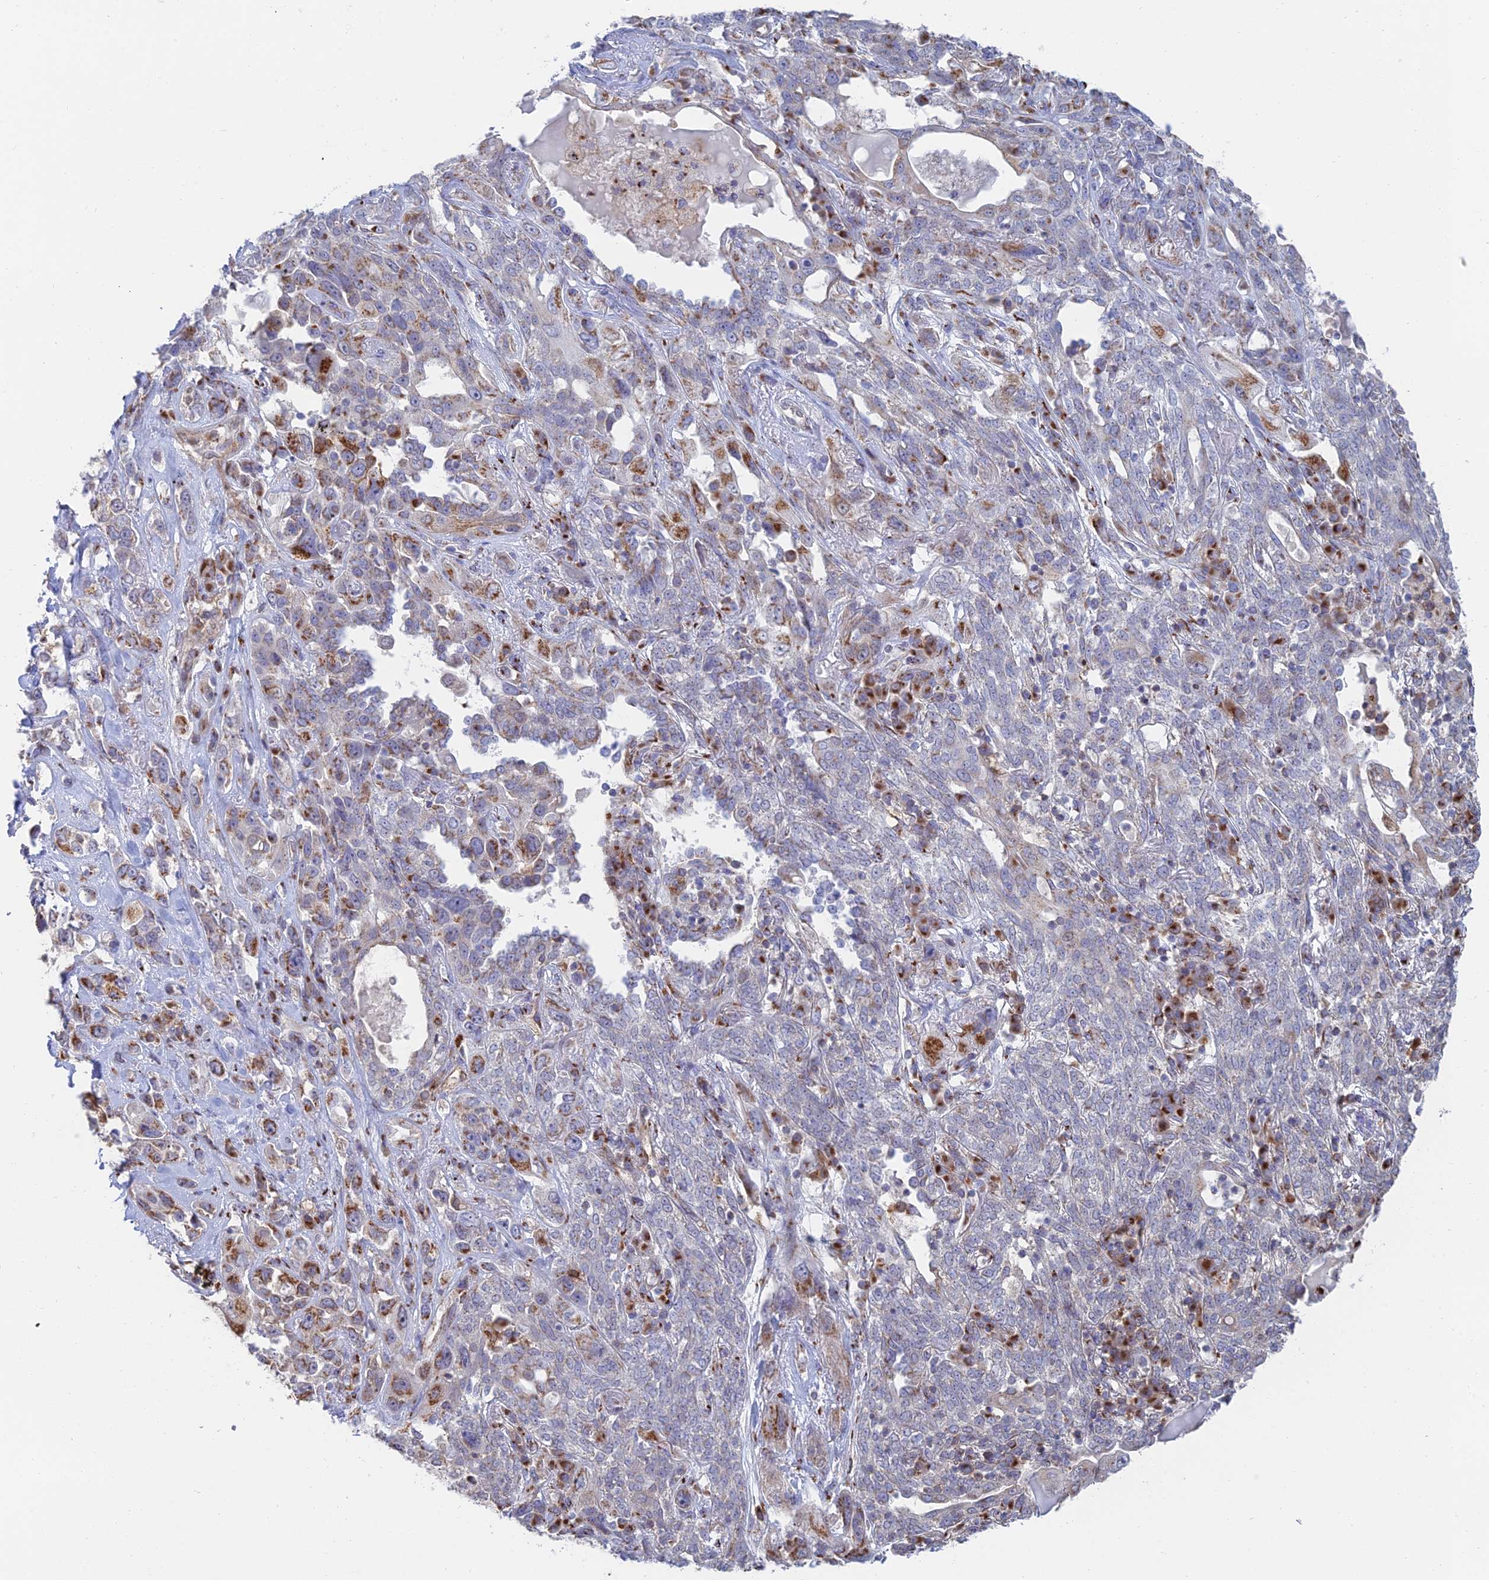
{"staining": {"intensity": "negative", "quantity": "none", "location": "none"}, "tissue": "lung cancer", "cell_type": "Tumor cells", "image_type": "cancer", "snomed": [{"axis": "morphology", "description": "Squamous cell carcinoma, NOS"}, {"axis": "topography", "description": "Lung"}], "caption": "There is no significant staining in tumor cells of lung cancer (squamous cell carcinoma).", "gene": "HS2ST1", "patient": {"sex": "female", "age": 70}}